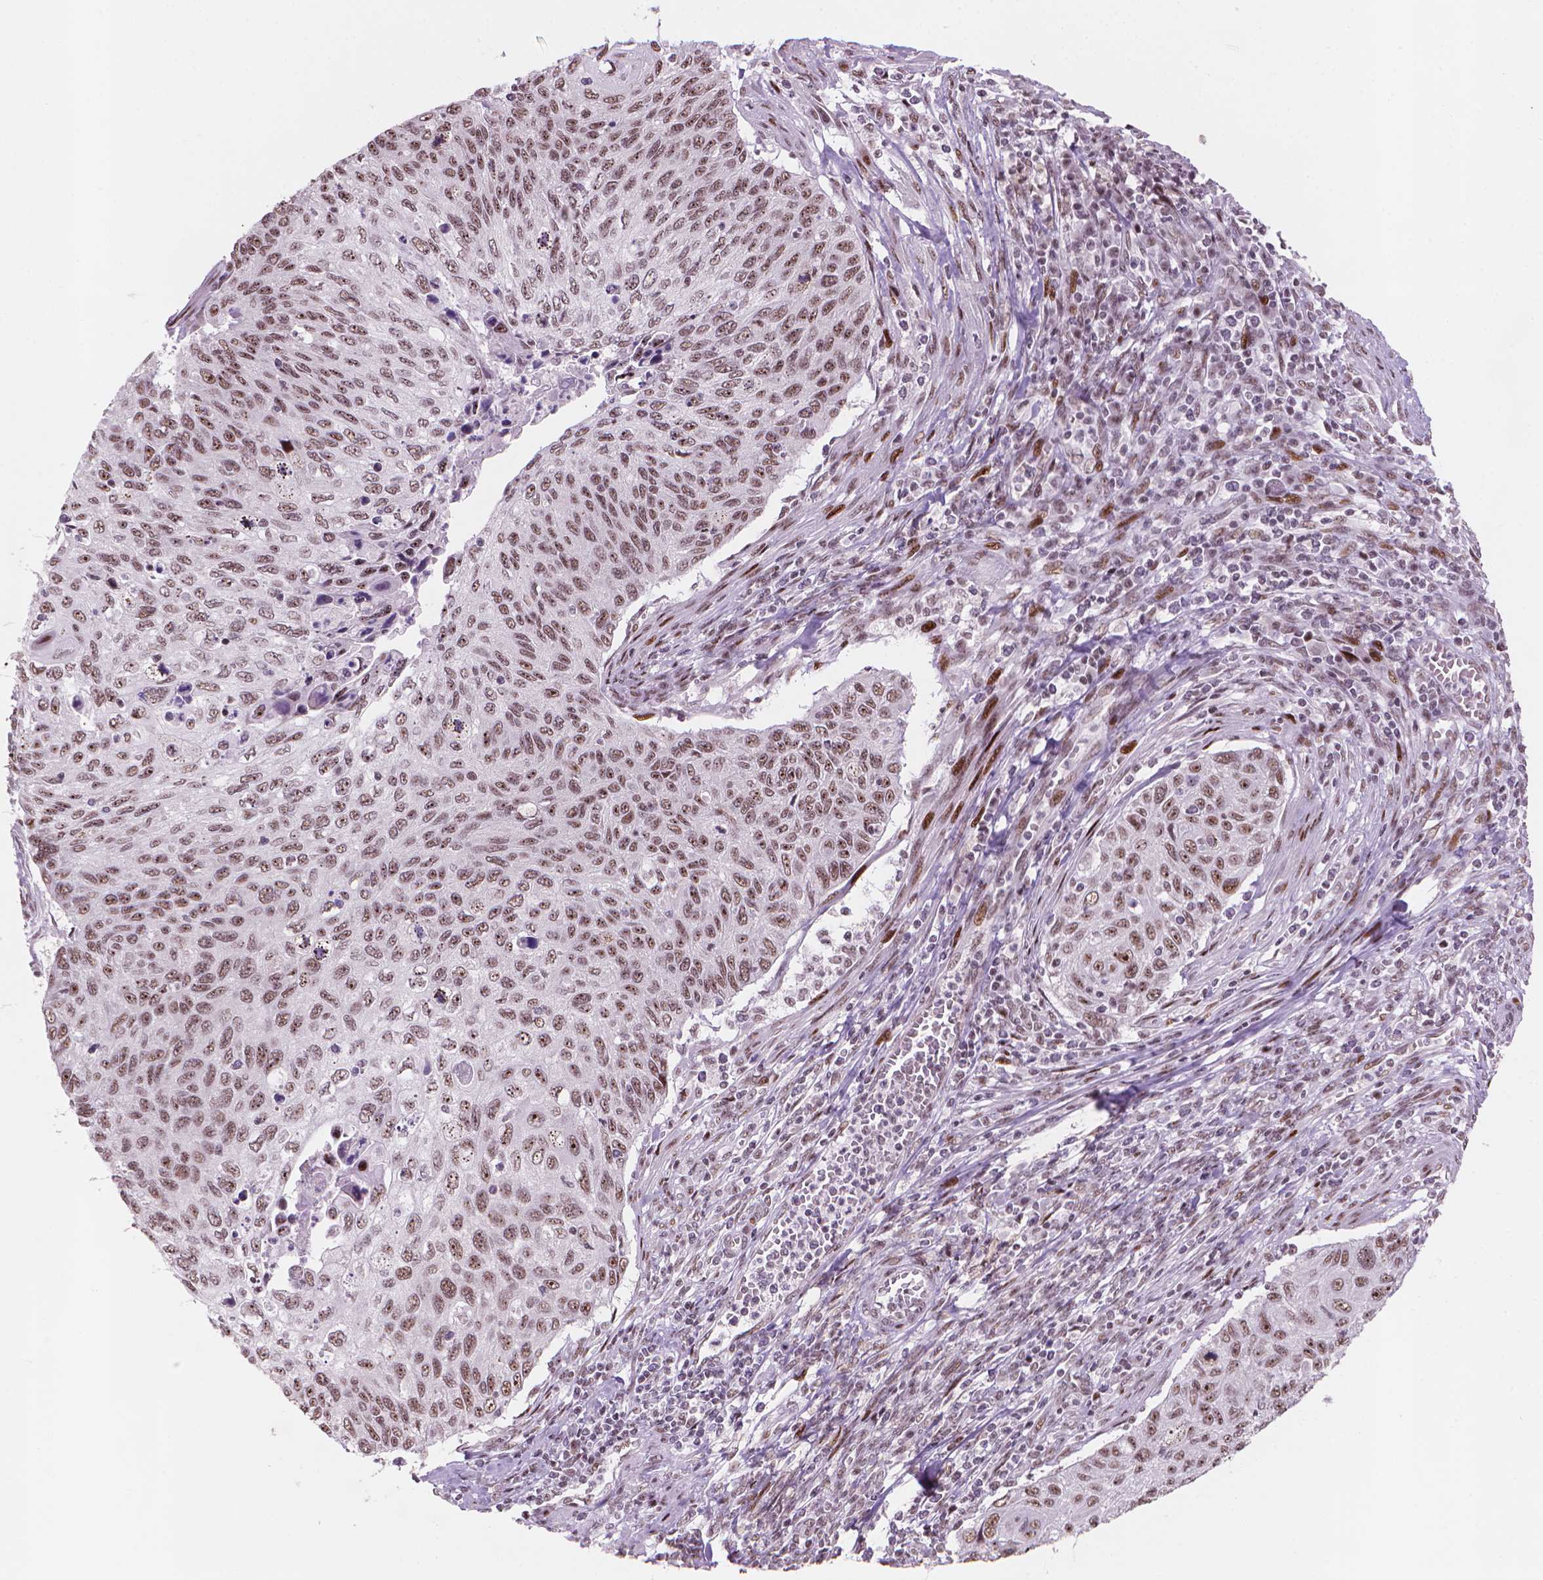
{"staining": {"intensity": "moderate", "quantity": ">75%", "location": "nuclear"}, "tissue": "cervical cancer", "cell_type": "Tumor cells", "image_type": "cancer", "snomed": [{"axis": "morphology", "description": "Squamous cell carcinoma, NOS"}, {"axis": "topography", "description": "Cervix"}], "caption": "Human cervical squamous cell carcinoma stained with a protein marker reveals moderate staining in tumor cells.", "gene": "HES7", "patient": {"sex": "female", "age": 70}}